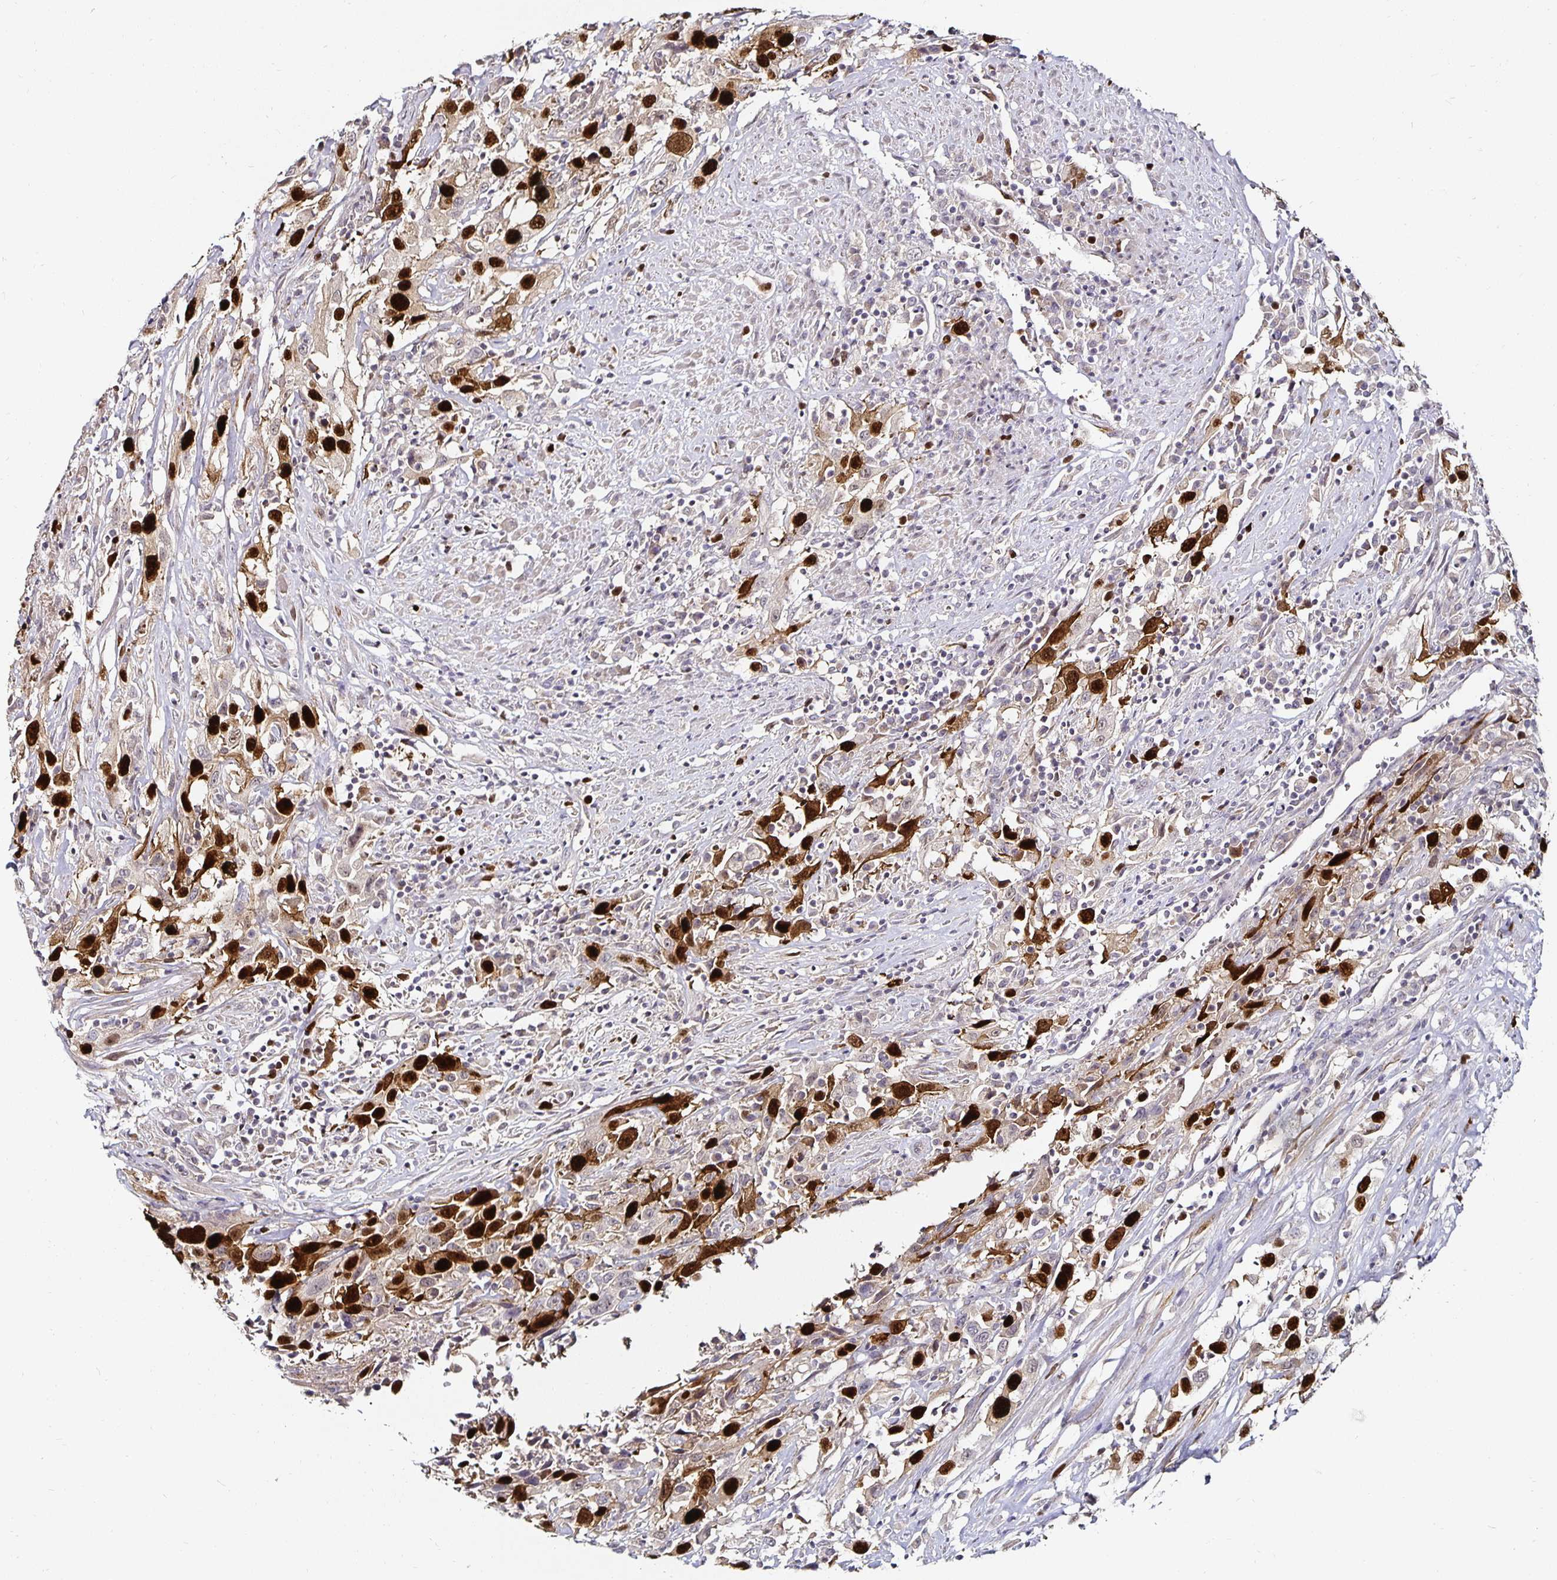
{"staining": {"intensity": "strong", "quantity": ">75%", "location": "nuclear"}, "tissue": "urothelial cancer", "cell_type": "Tumor cells", "image_type": "cancer", "snomed": [{"axis": "morphology", "description": "Urothelial carcinoma, High grade"}, {"axis": "topography", "description": "Urinary bladder"}], "caption": "Immunohistochemistry (IHC) (DAB) staining of urothelial cancer reveals strong nuclear protein expression in approximately >75% of tumor cells.", "gene": "ANLN", "patient": {"sex": "male", "age": 61}}